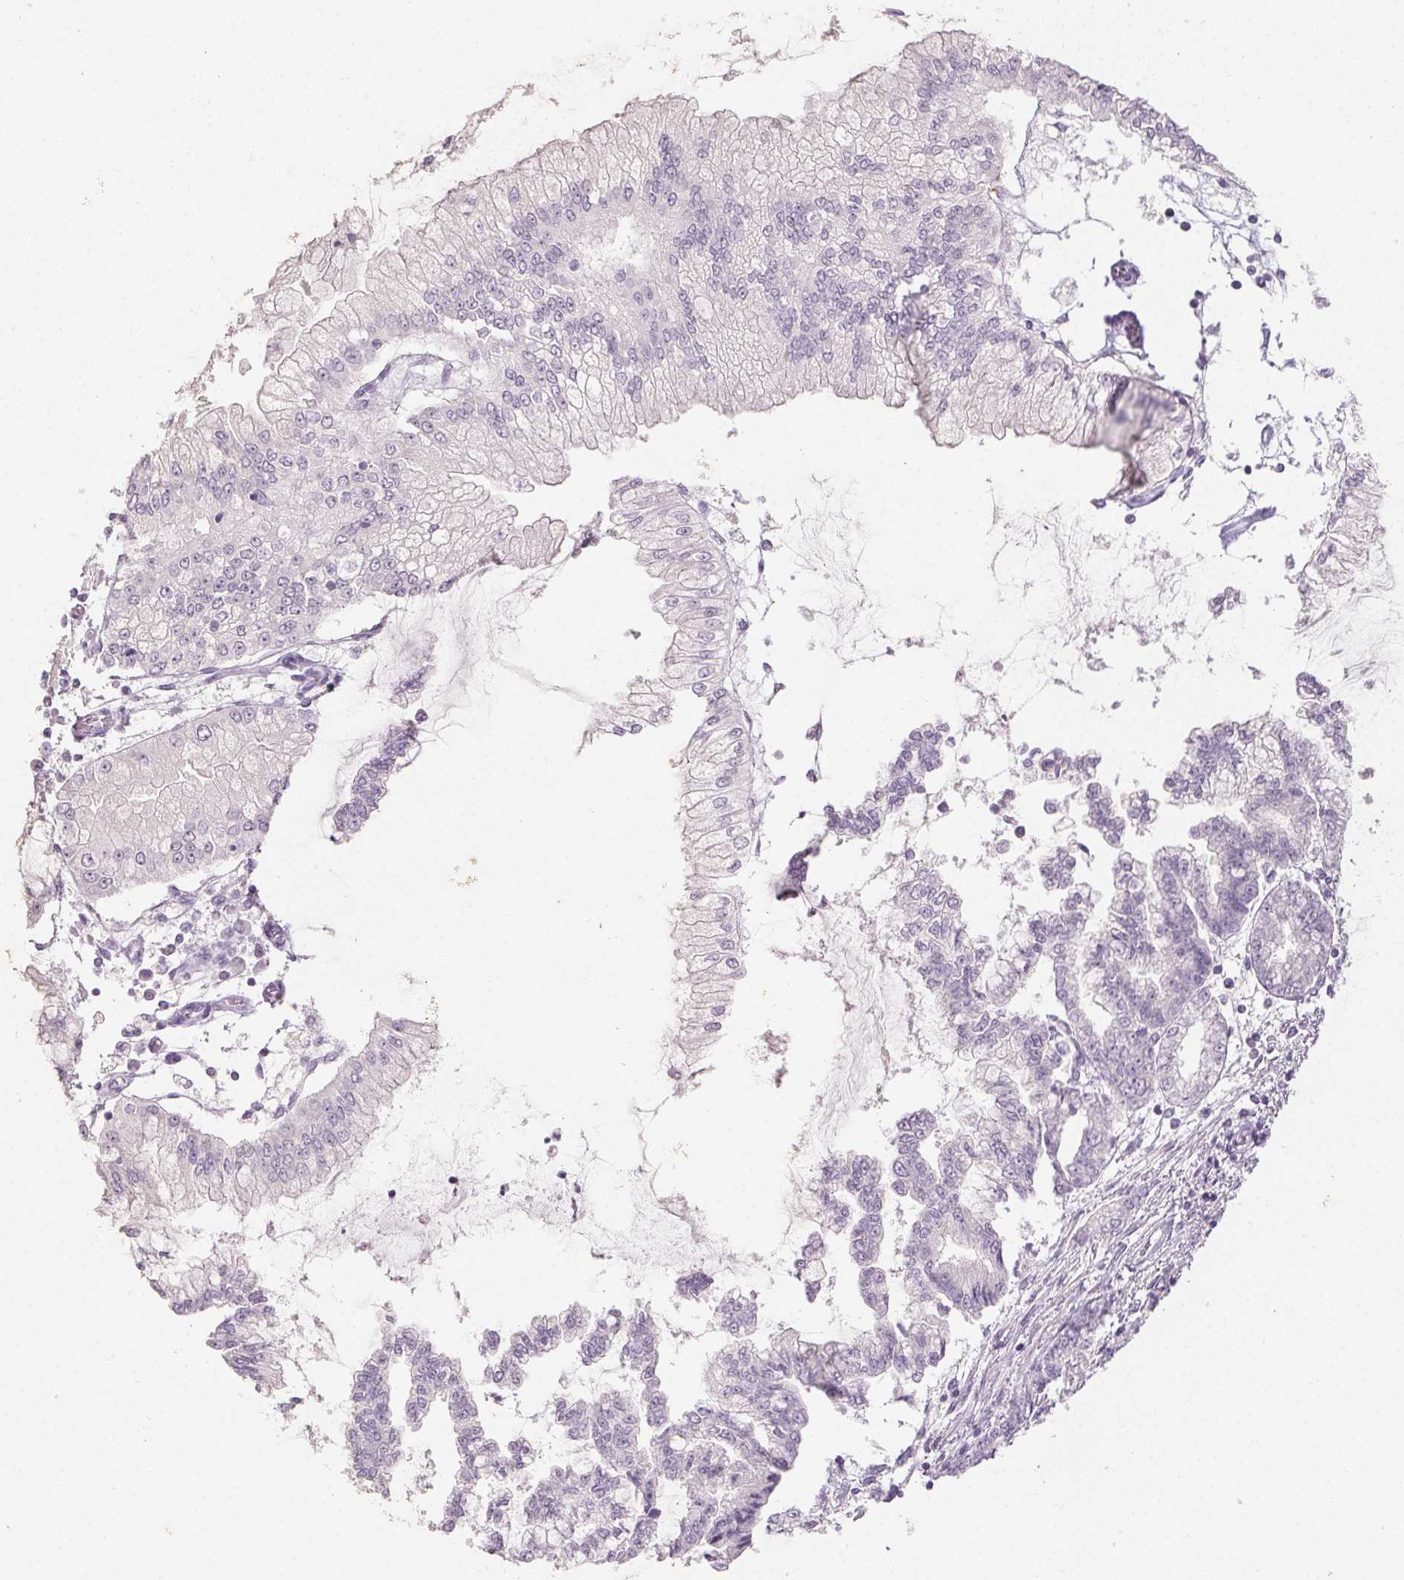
{"staining": {"intensity": "negative", "quantity": "none", "location": "none"}, "tissue": "stomach cancer", "cell_type": "Tumor cells", "image_type": "cancer", "snomed": [{"axis": "morphology", "description": "Adenocarcinoma, NOS"}, {"axis": "topography", "description": "Stomach, upper"}], "caption": "Immunohistochemistry (IHC) photomicrograph of stomach adenocarcinoma stained for a protein (brown), which displays no expression in tumor cells. (Stains: DAB immunohistochemistry with hematoxylin counter stain, Microscopy: brightfield microscopy at high magnification).", "gene": "PI3", "patient": {"sex": "female", "age": 74}}